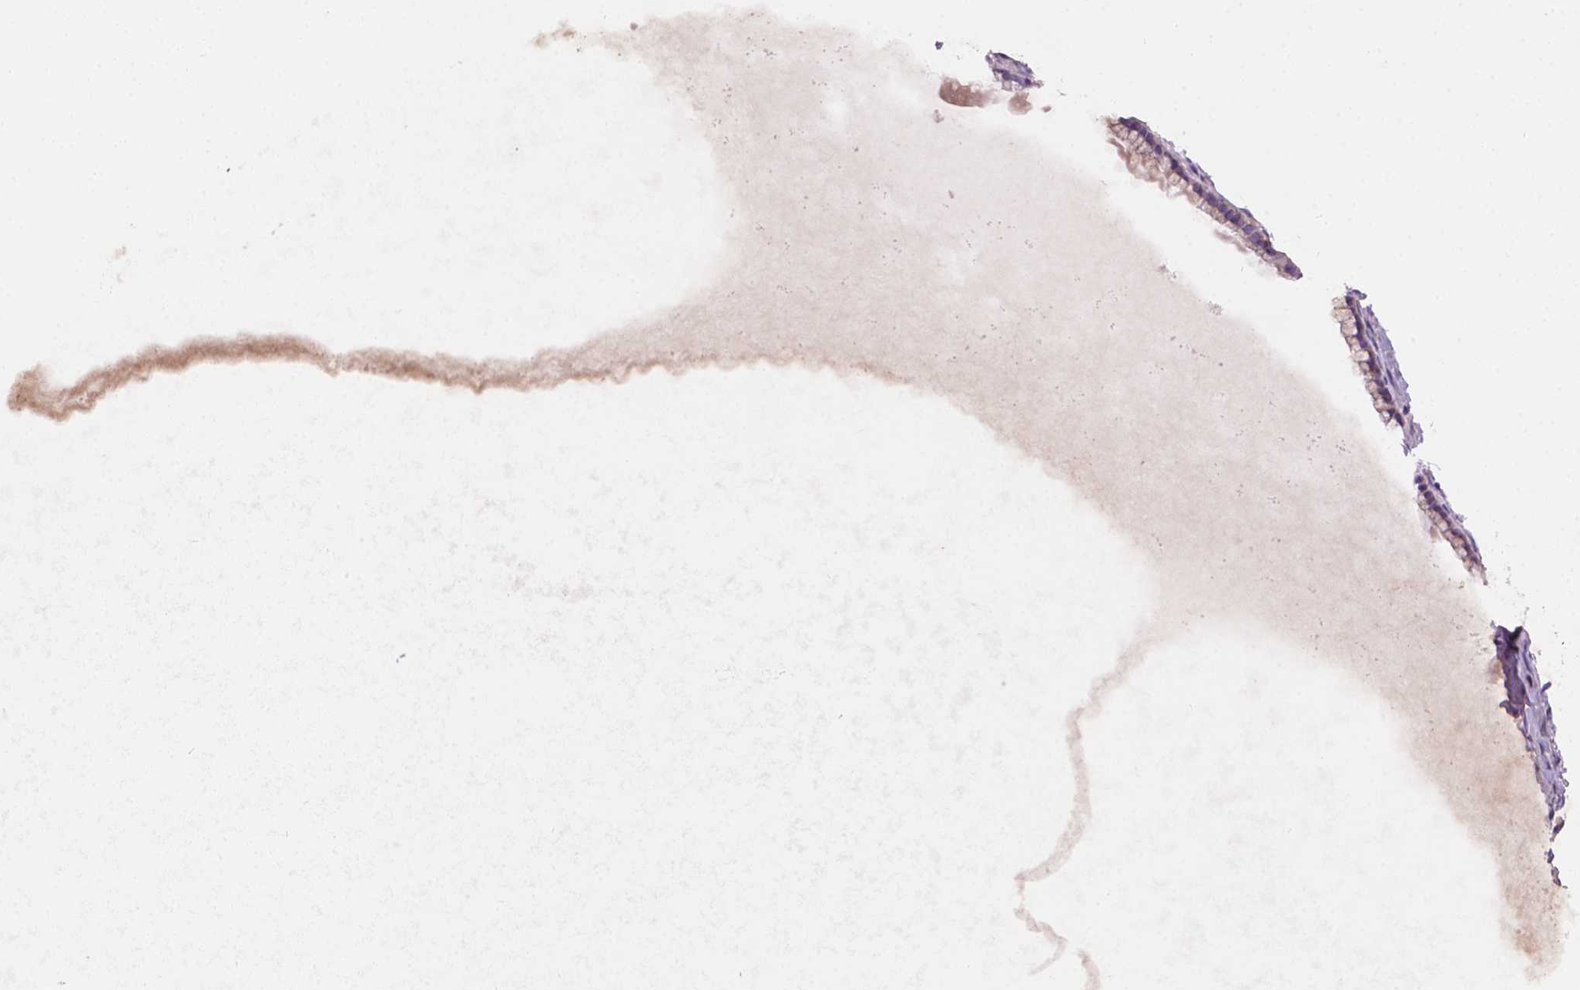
{"staining": {"intensity": "weak", "quantity": "<25%", "location": "cytoplasmic/membranous"}, "tissue": "ovarian cancer", "cell_type": "Tumor cells", "image_type": "cancer", "snomed": [{"axis": "morphology", "description": "Cystadenocarcinoma, mucinous, NOS"}, {"axis": "topography", "description": "Ovary"}], "caption": "Immunohistochemistry (IHC) micrograph of human ovarian cancer (mucinous cystadenocarcinoma) stained for a protein (brown), which demonstrates no staining in tumor cells.", "gene": "AMMECR1", "patient": {"sex": "female", "age": 41}}